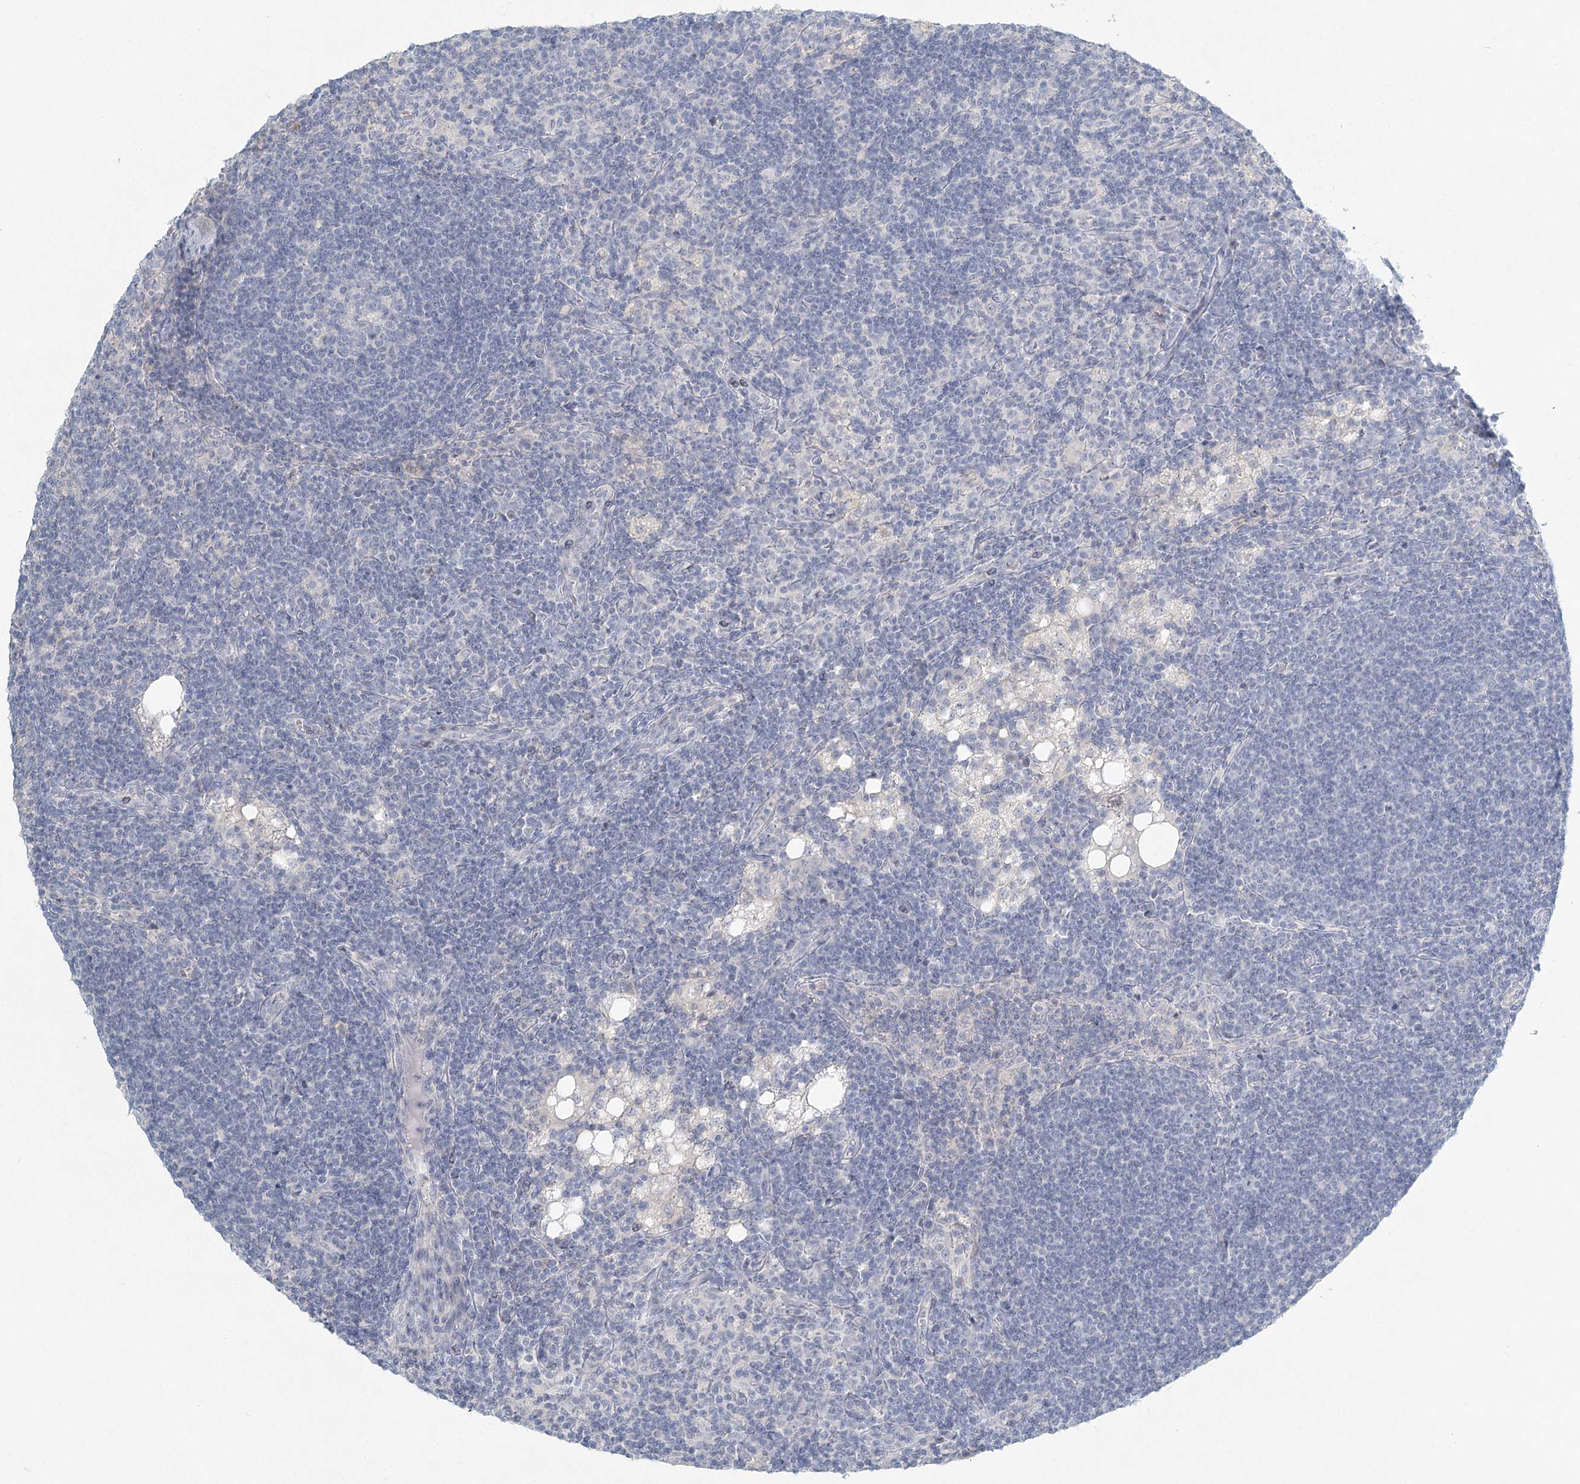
{"staining": {"intensity": "negative", "quantity": "none", "location": "none"}, "tissue": "lymph node", "cell_type": "Germinal center cells", "image_type": "normal", "snomed": [{"axis": "morphology", "description": "Normal tissue, NOS"}, {"axis": "topography", "description": "Lymph node"}], "caption": "Immunohistochemistry (IHC) of normal human lymph node displays no expression in germinal center cells. Nuclei are stained in blue.", "gene": "LRP2BP", "patient": {"sex": "male", "age": 69}}